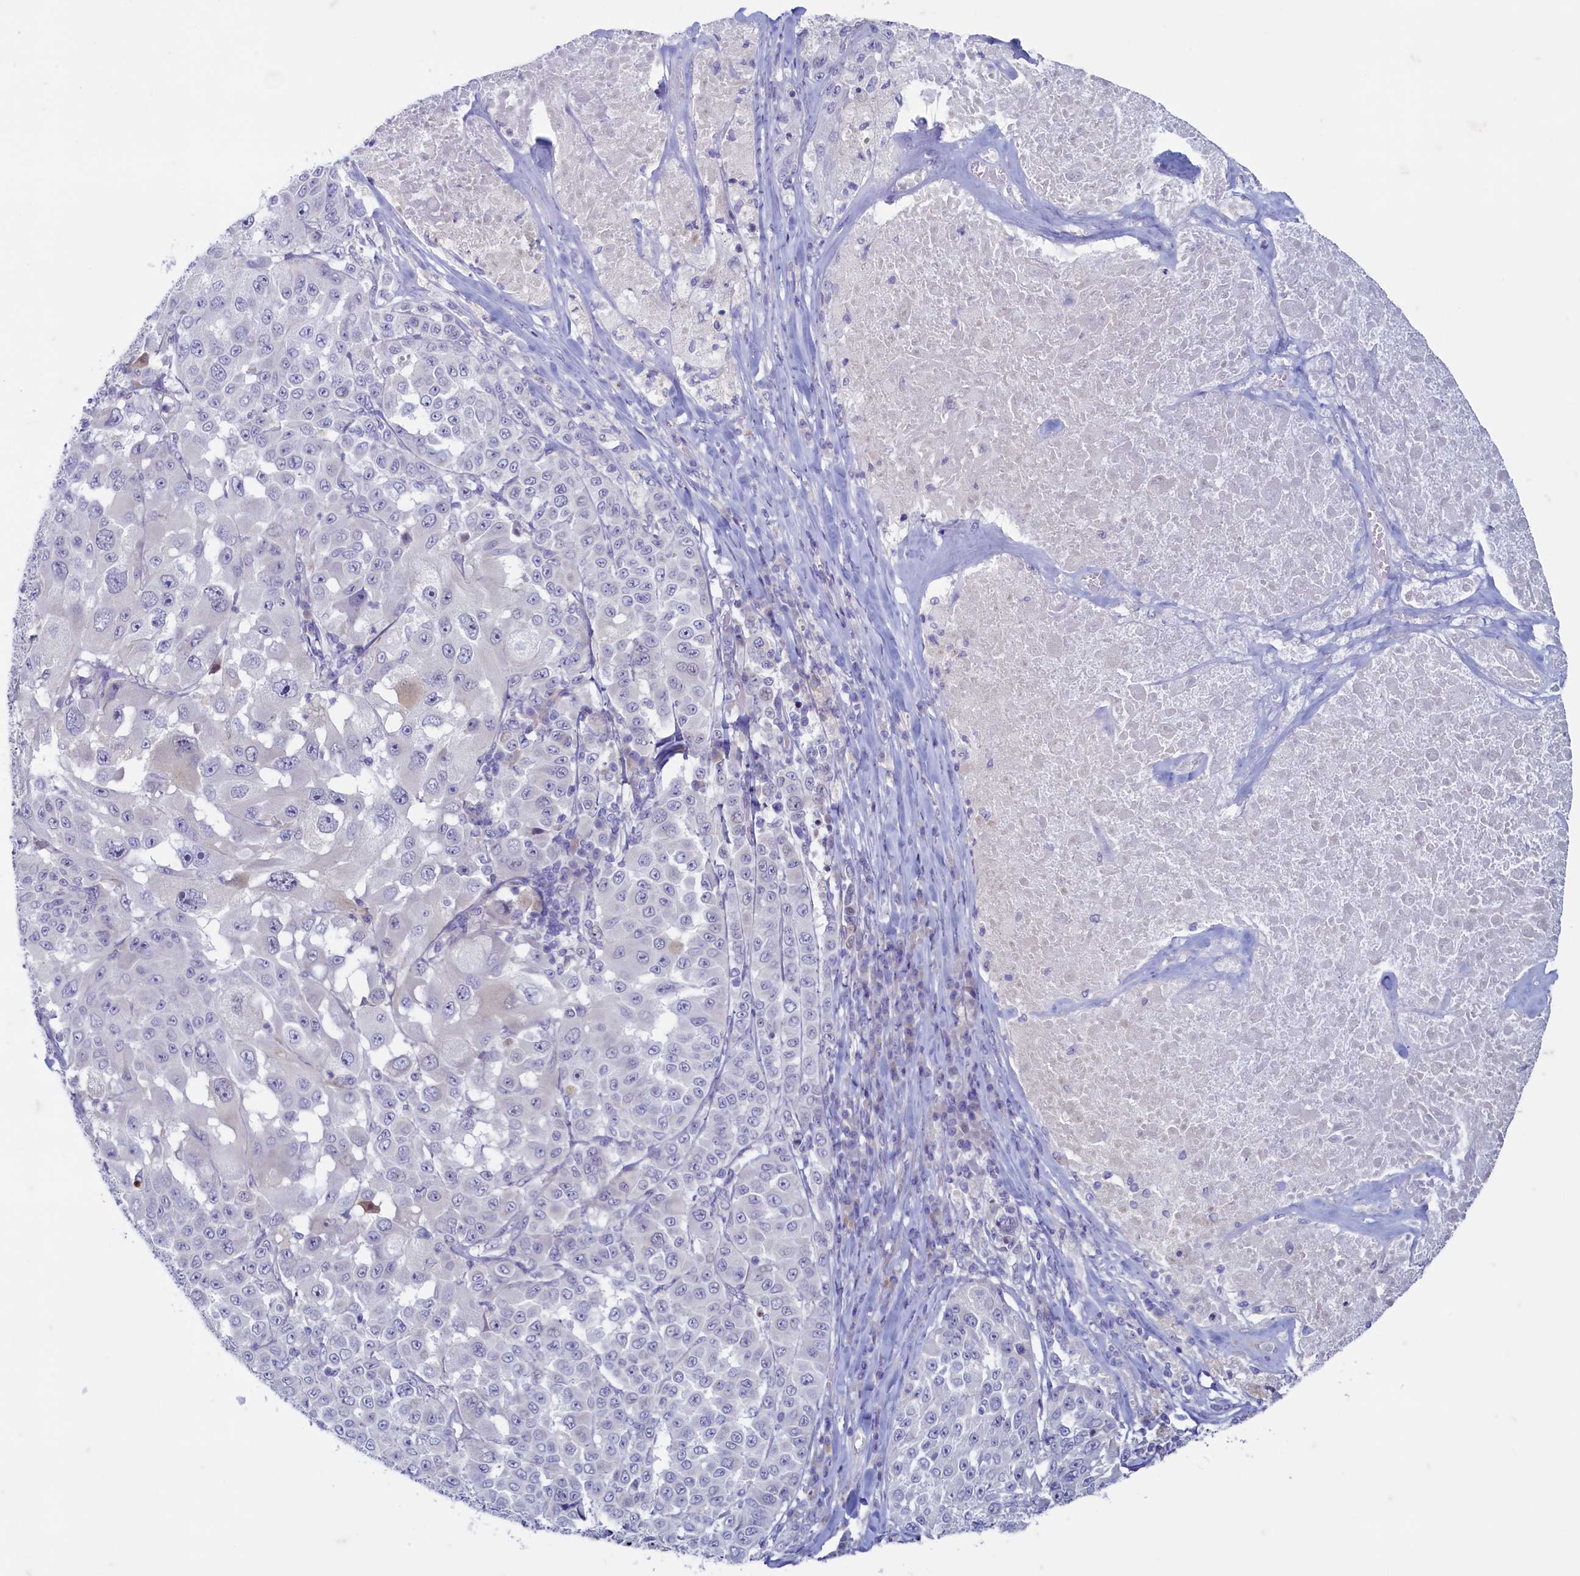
{"staining": {"intensity": "negative", "quantity": "none", "location": "none"}, "tissue": "melanoma", "cell_type": "Tumor cells", "image_type": "cancer", "snomed": [{"axis": "morphology", "description": "Malignant melanoma, Metastatic site"}, {"axis": "topography", "description": "Lymph node"}], "caption": "High power microscopy histopathology image of an immunohistochemistry photomicrograph of malignant melanoma (metastatic site), revealing no significant staining in tumor cells.", "gene": "MAP1LC3A", "patient": {"sex": "male", "age": 62}}